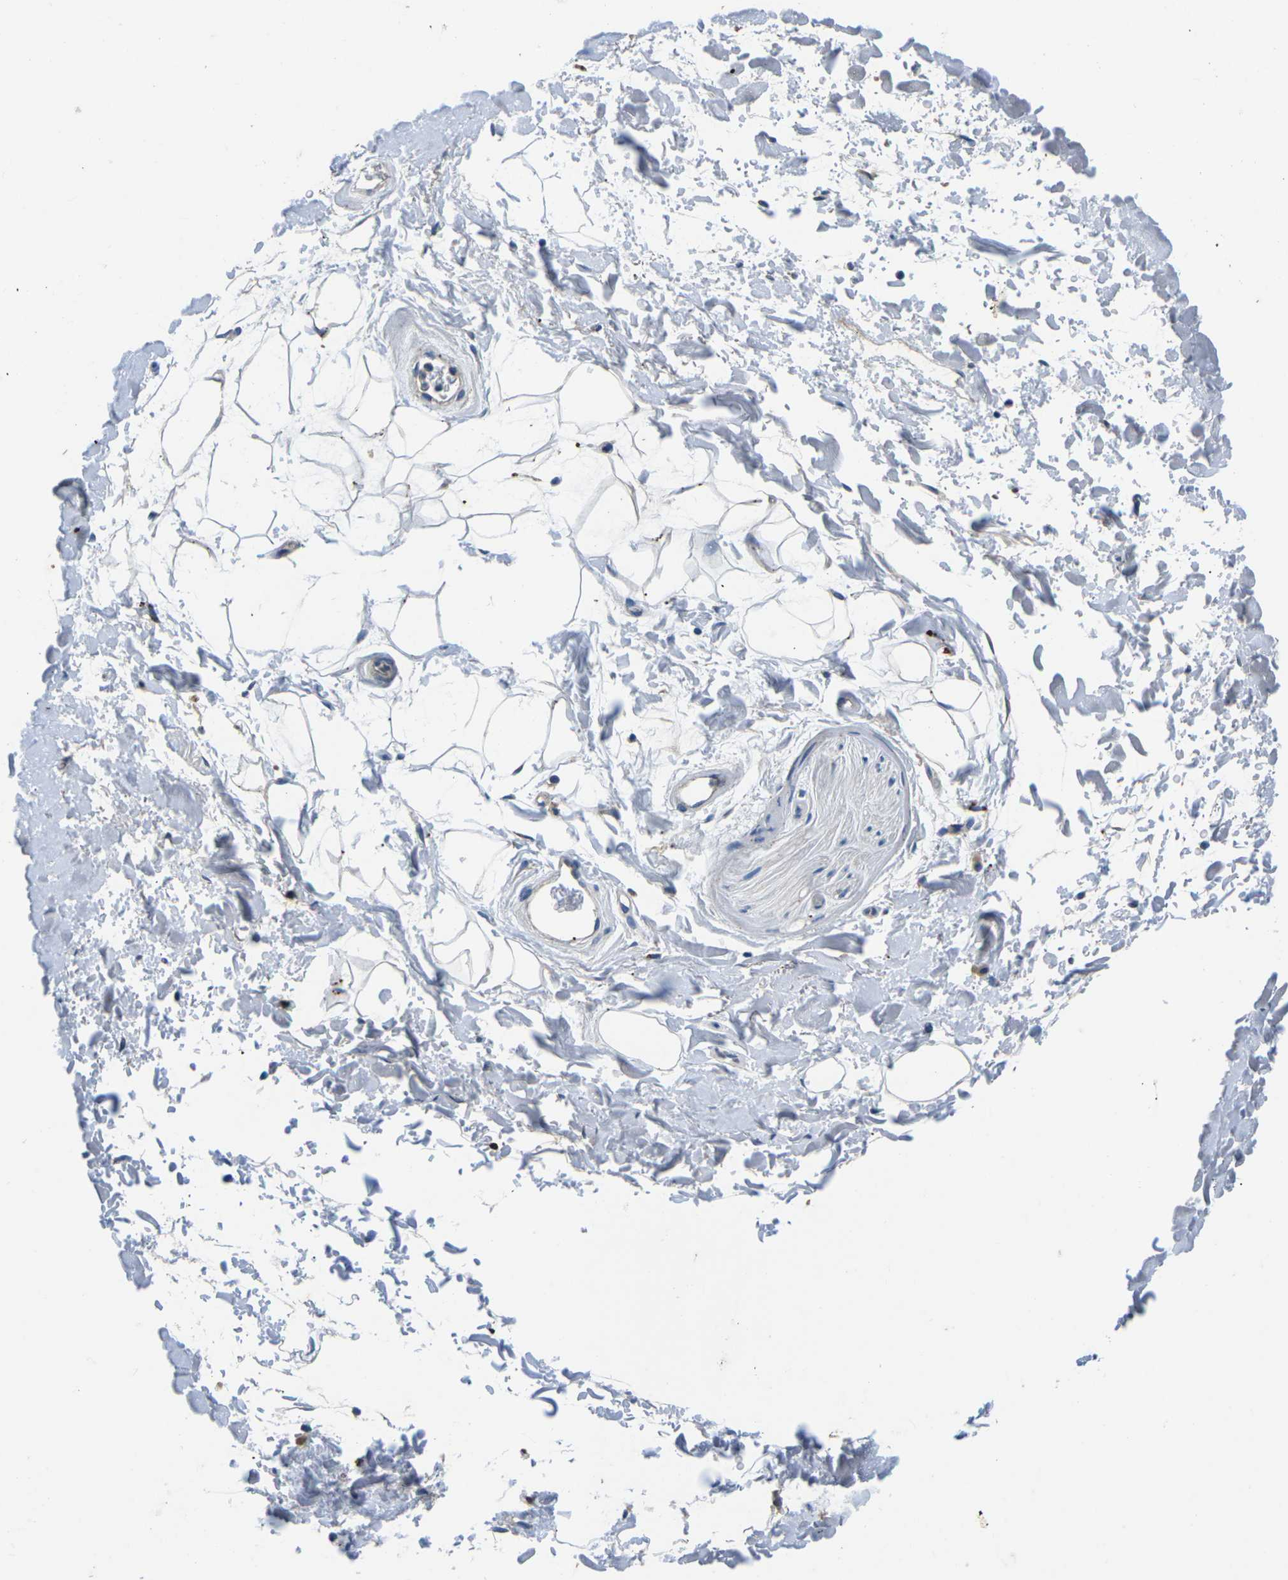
{"staining": {"intensity": "negative", "quantity": "none", "location": "none"}, "tissue": "adipose tissue", "cell_type": "Adipocytes", "image_type": "normal", "snomed": [{"axis": "morphology", "description": "Normal tissue, NOS"}, {"axis": "topography", "description": "Soft tissue"}], "caption": "A photomicrograph of adipose tissue stained for a protein shows no brown staining in adipocytes.", "gene": "PDCD6IP", "patient": {"sex": "male", "age": 72}}